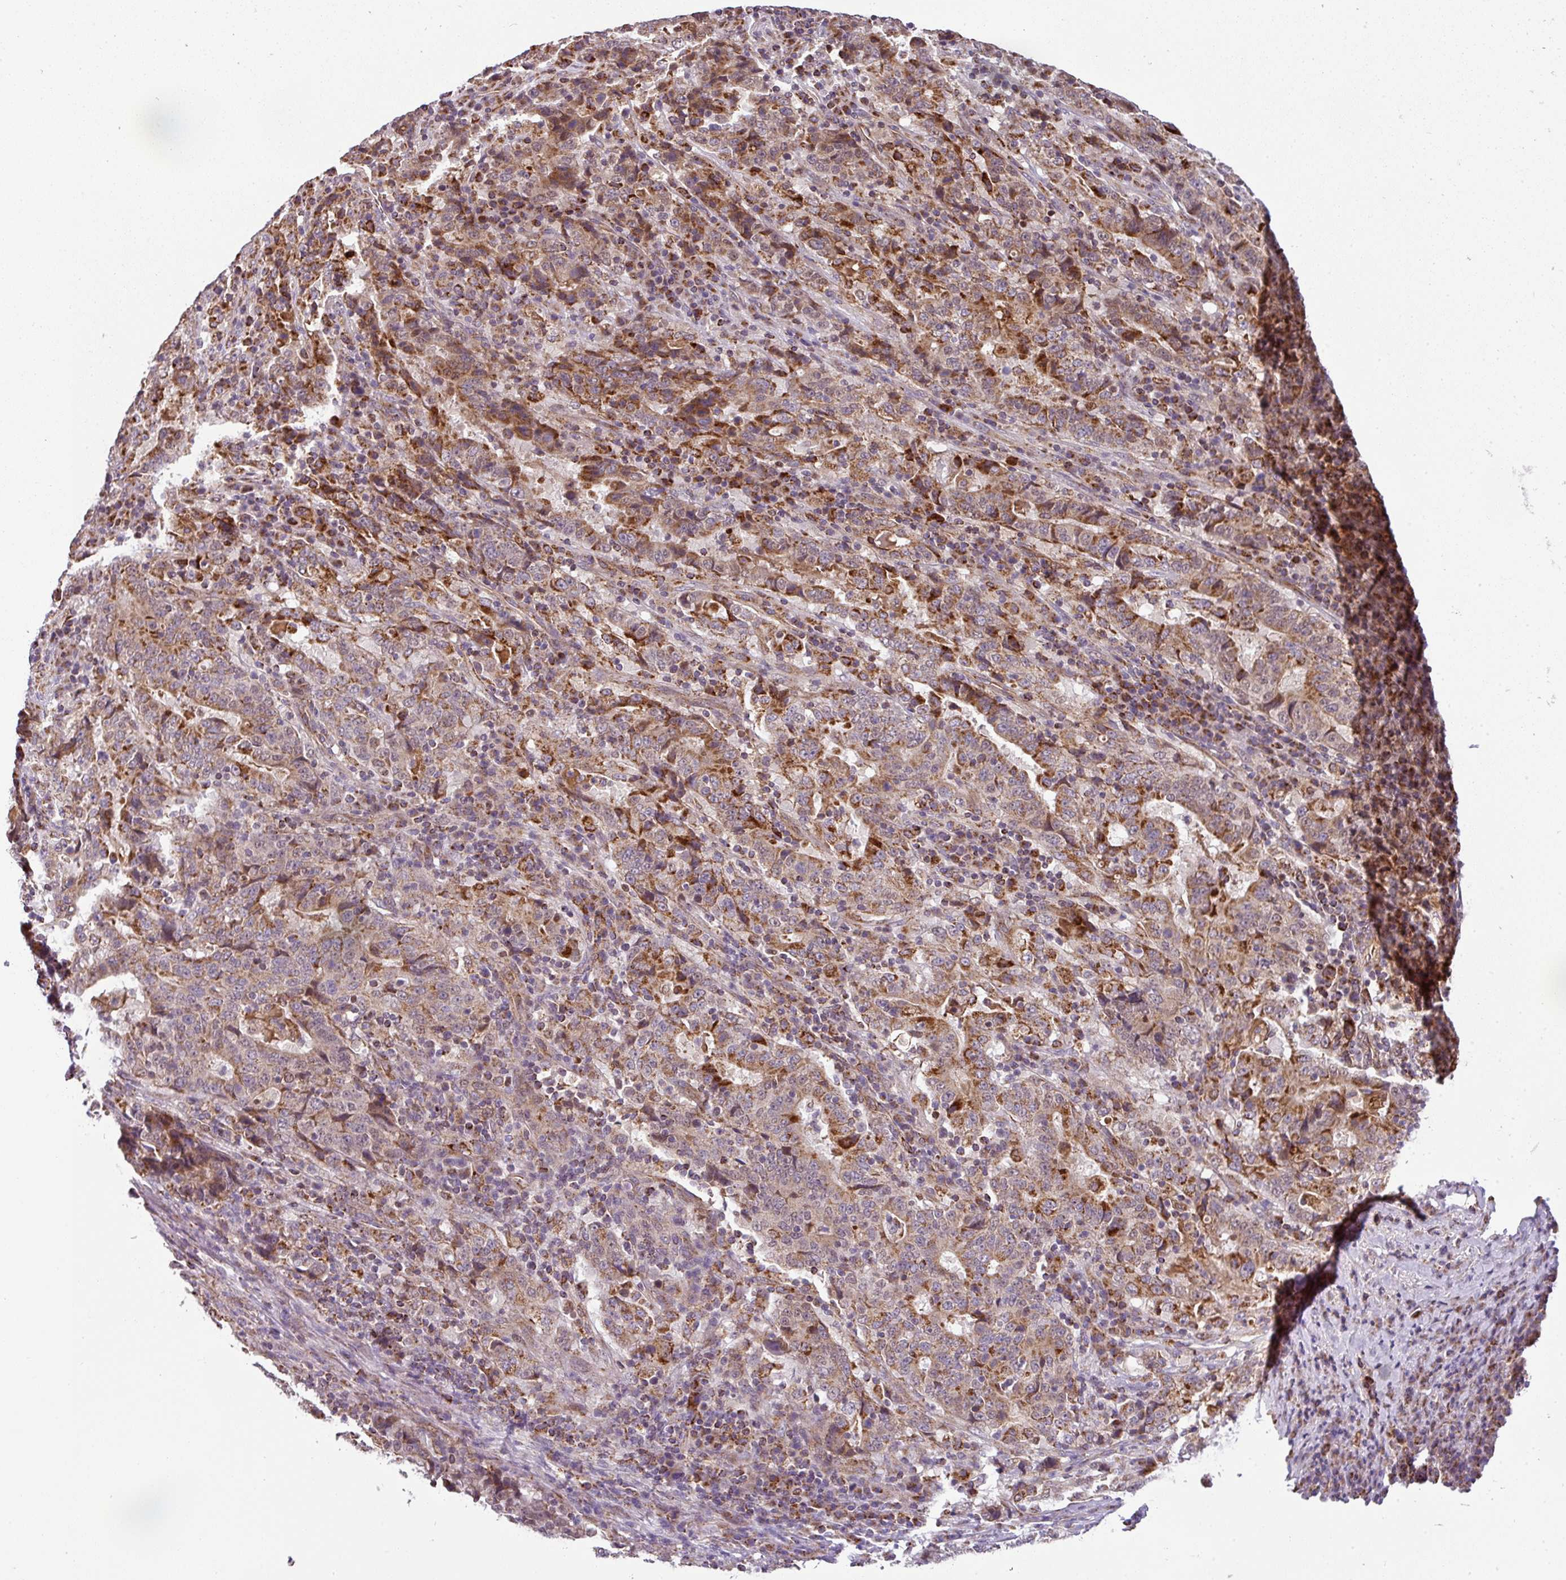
{"staining": {"intensity": "moderate", "quantity": ">75%", "location": "cytoplasmic/membranous"}, "tissue": "stomach cancer", "cell_type": "Tumor cells", "image_type": "cancer", "snomed": [{"axis": "morphology", "description": "Normal tissue, NOS"}, {"axis": "morphology", "description": "Adenocarcinoma, NOS"}, {"axis": "topography", "description": "Stomach, upper"}, {"axis": "topography", "description": "Stomach"}], "caption": "Immunohistochemistry histopathology image of neoplastic tissue: stomach cancer stained using immunohistochemistry (IHC) exhibits medium levels of moderate protein expression localized specifically in the cytoplasmic/membranous of tumor cells, appearing as a cytoplasmic/membranous brown color.", "gene": "PRELID3B", "patient": {"sex": "male", "age": 59}}